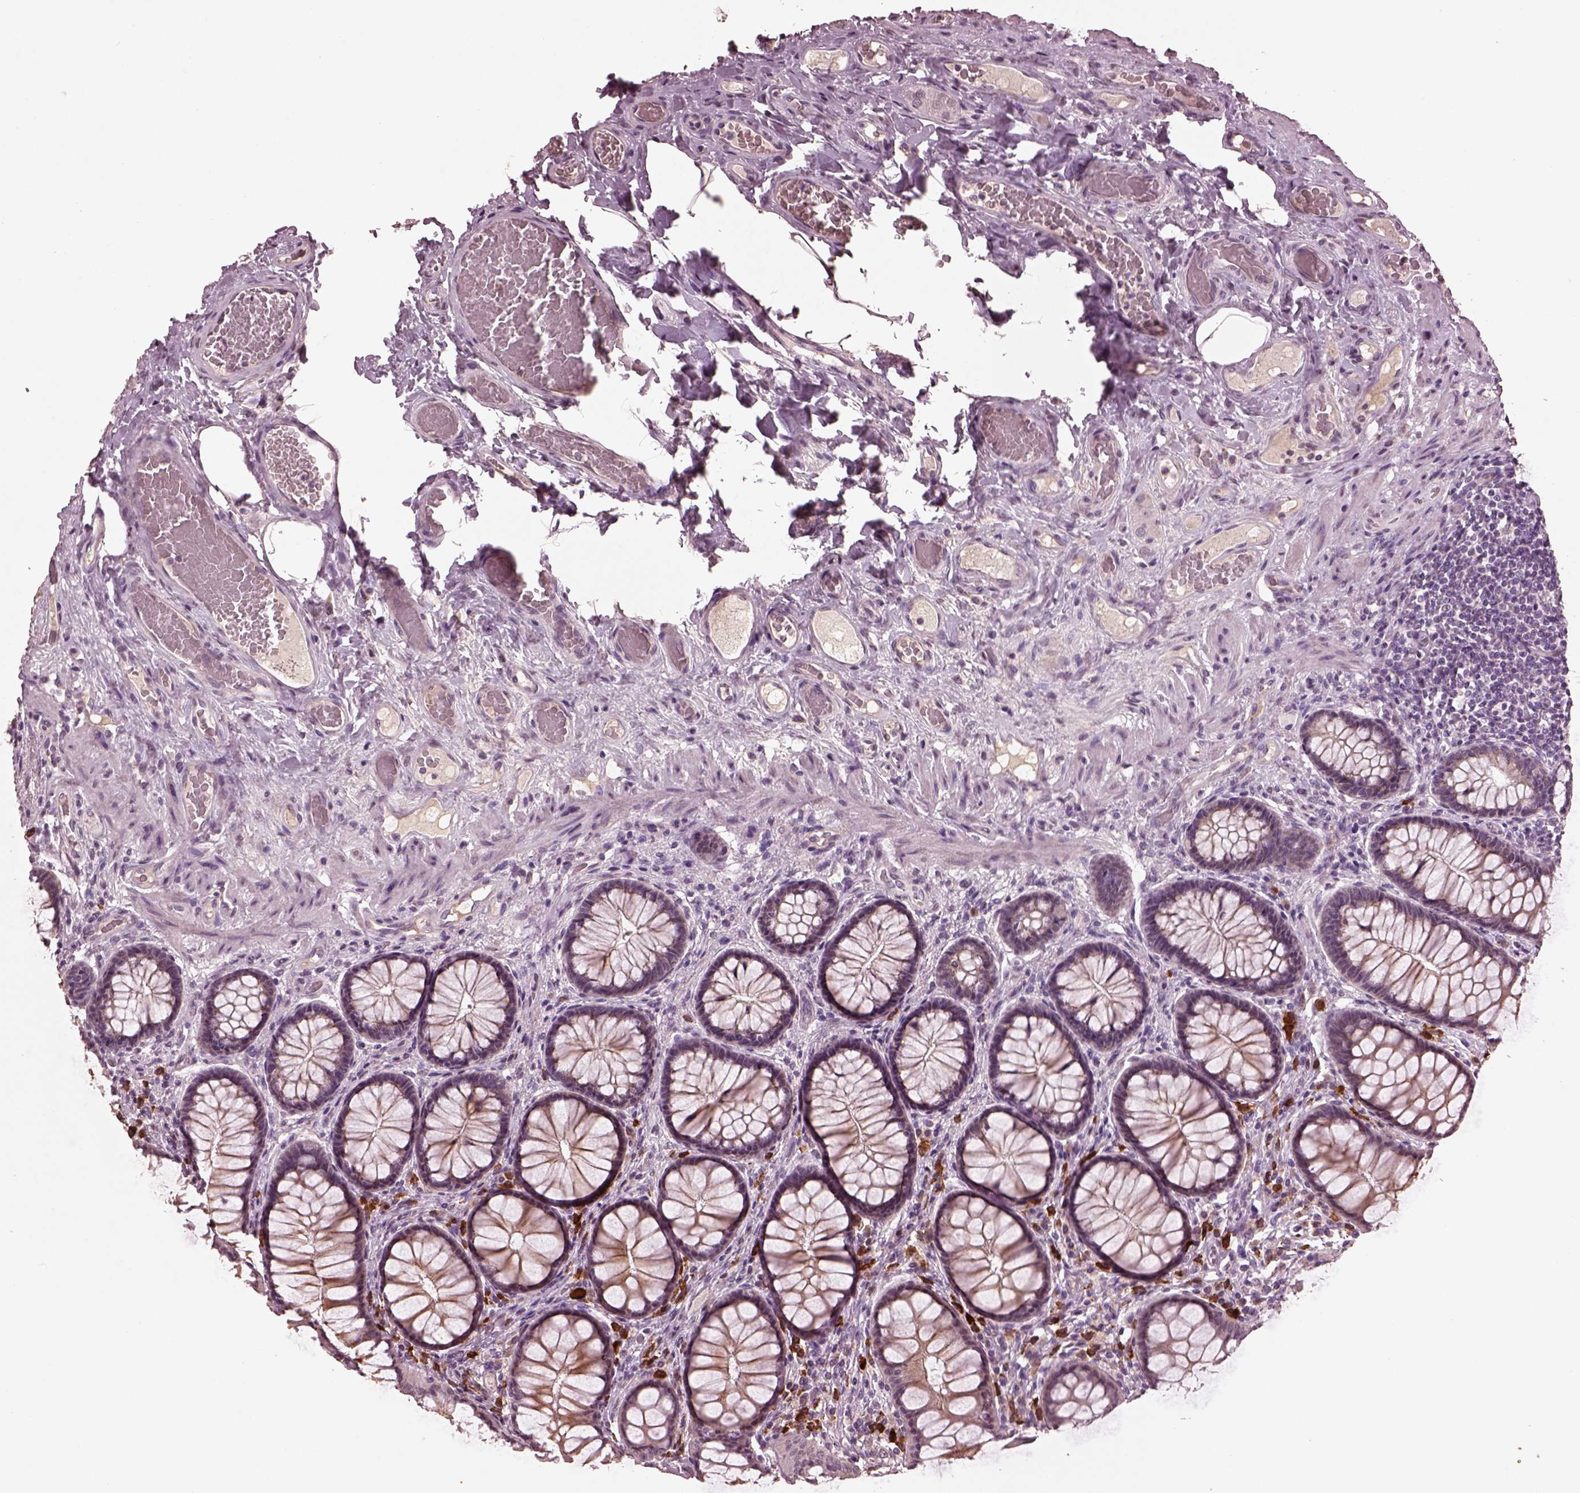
{"staining": {"intensity": "negative", "quantity": "none", "location": "none"}, "tissue": "colon", "cell_type": "Endothelial cells", "image_type": "normal", "snomed": [{"axis": "morphology", "description": "Normal tissue, NOS"}, {"axis": "topography", "description": "Colon"}], "caption": "Image shows no protein staining in endothelial cells of normal colon.", "gene": "IL18RAP", "patient": {"sex": "female", "age": 65}}